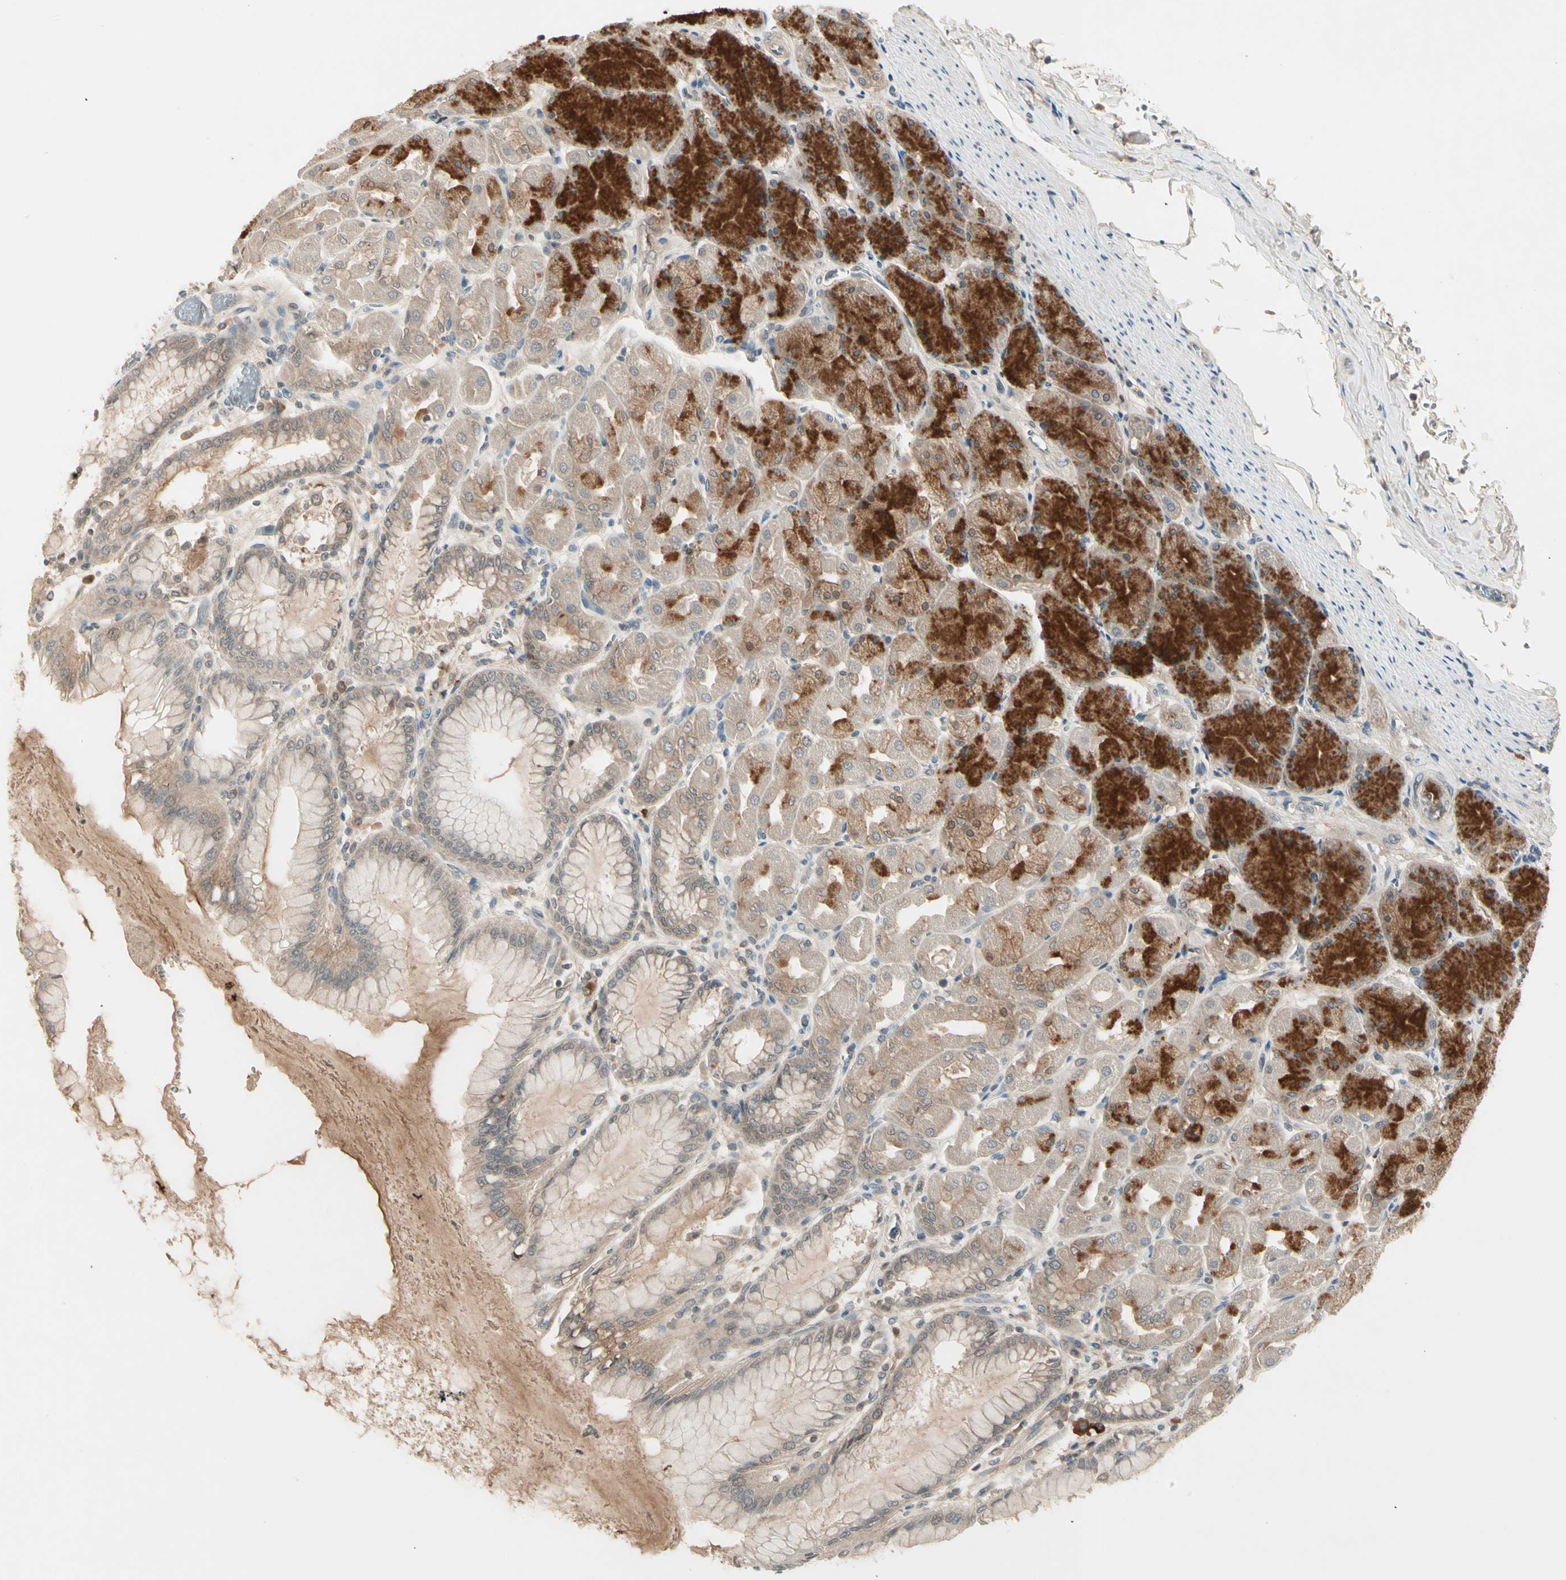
{"staining": {"intensity": "strong", "quantity": "25%-75%", "location": "cytoplasmic/membranous"}, "tissue": "stomach", "cell_type": "Glandular cells", "image_type": "normal", "snomed": [{"axis": "morphology", "description": "Normal tissue, NOS"}, {"axis": "topography", "description": "Stomach, upper"}], "caption": "Protein staining of normal stomach demonstrates strong cytoplasmic/membranous staining in approximately 25%-75% of glandular cells.", "gene": "CCL4", "patient": {"sex": "female", "age": 56}}